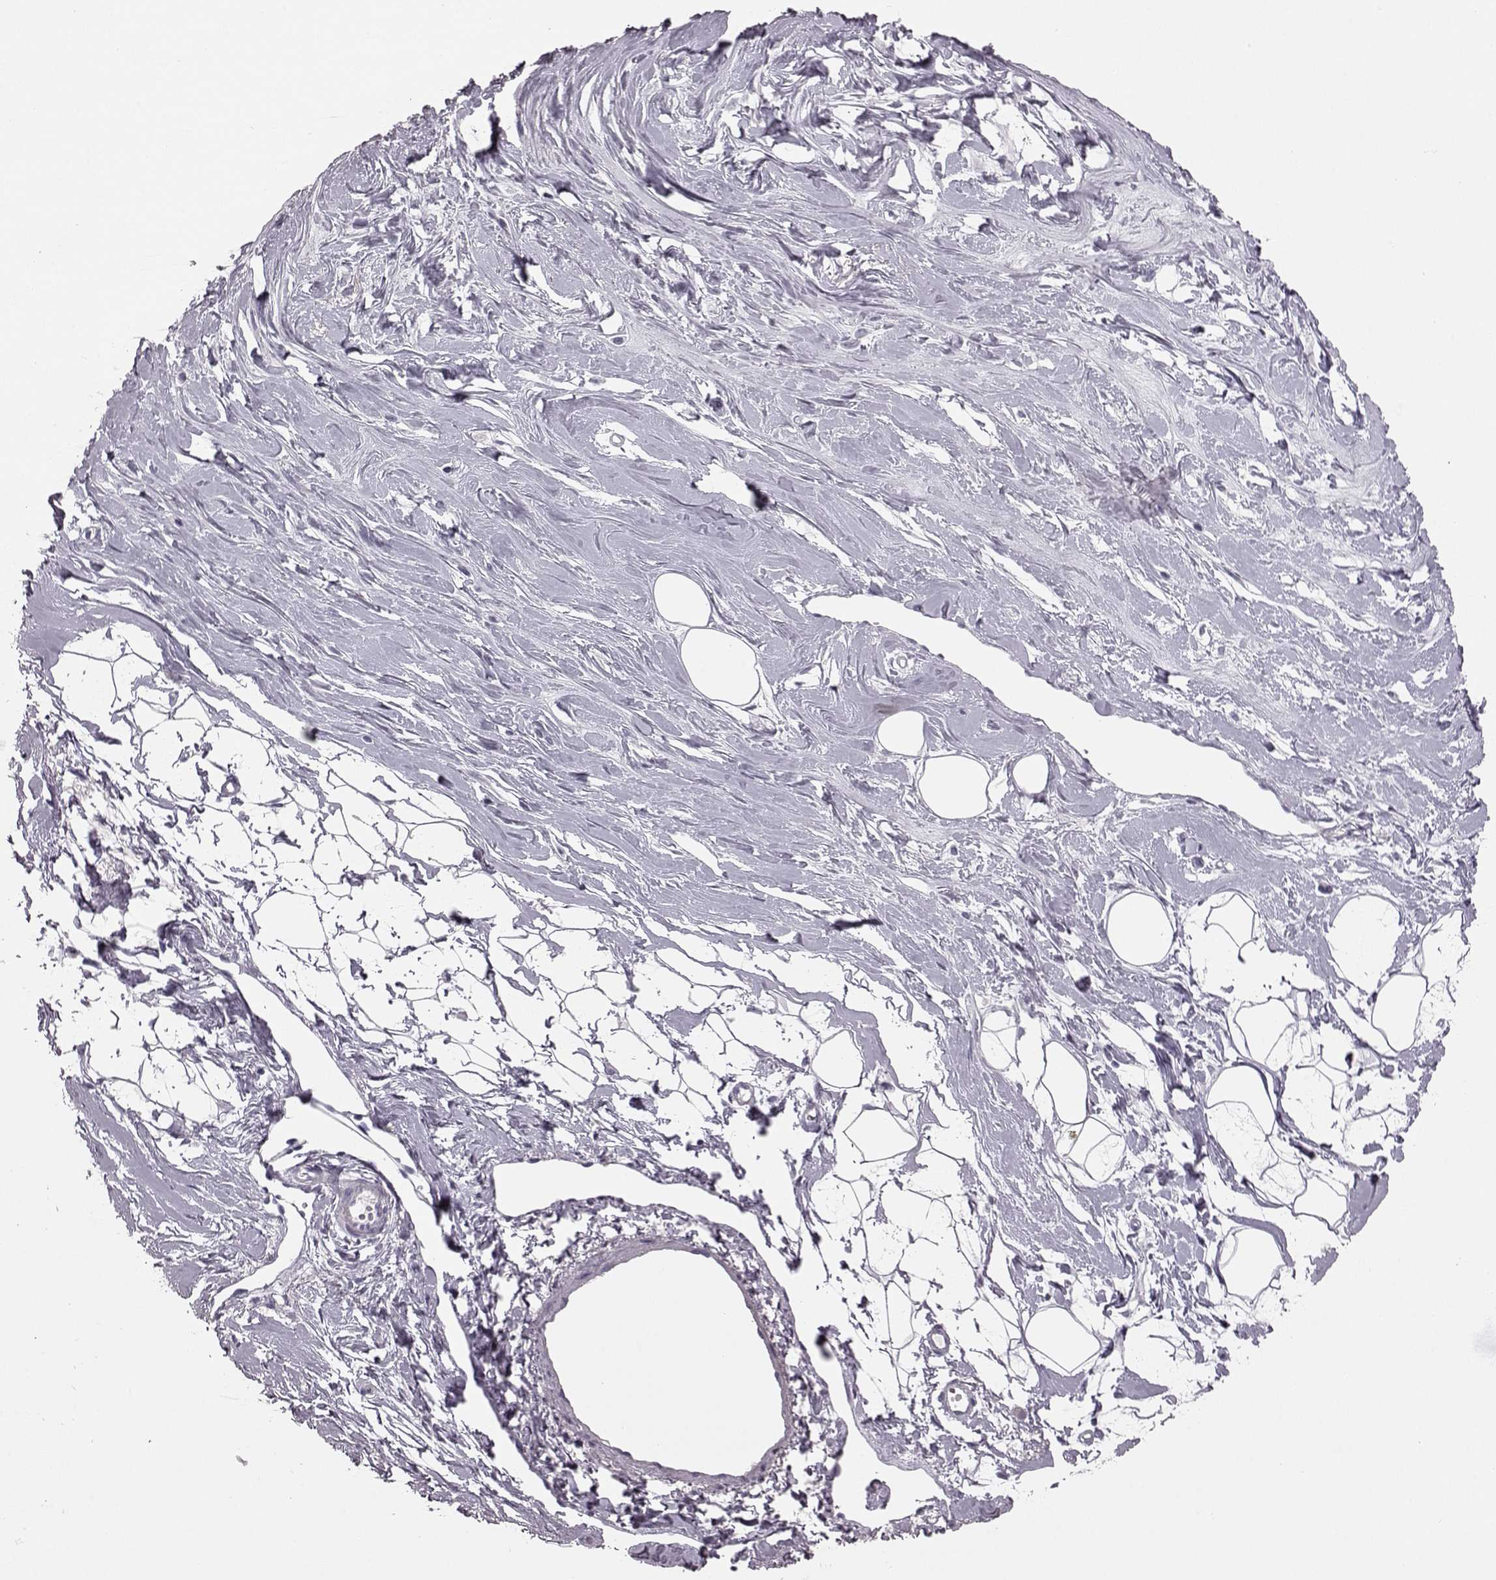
{"staining": {"intensity": "negative", "quantity": "none", "location": "none"}, "tissue": "breast", "cell_type": "Adipocytes", "image_type": "normal", "snomed": [{"axis": "morphology", "description": "Normal tissue, NOS"}, {"axis": "topography", "description": "Breast"}], "caption": "Immunohistochemistry photomicrograph of benign human breast stained for a protein (brown), which exhibits no positivity in adipocytes.", "gene": "AIPL1", "patient": {"sex": "female", "age": 49}}